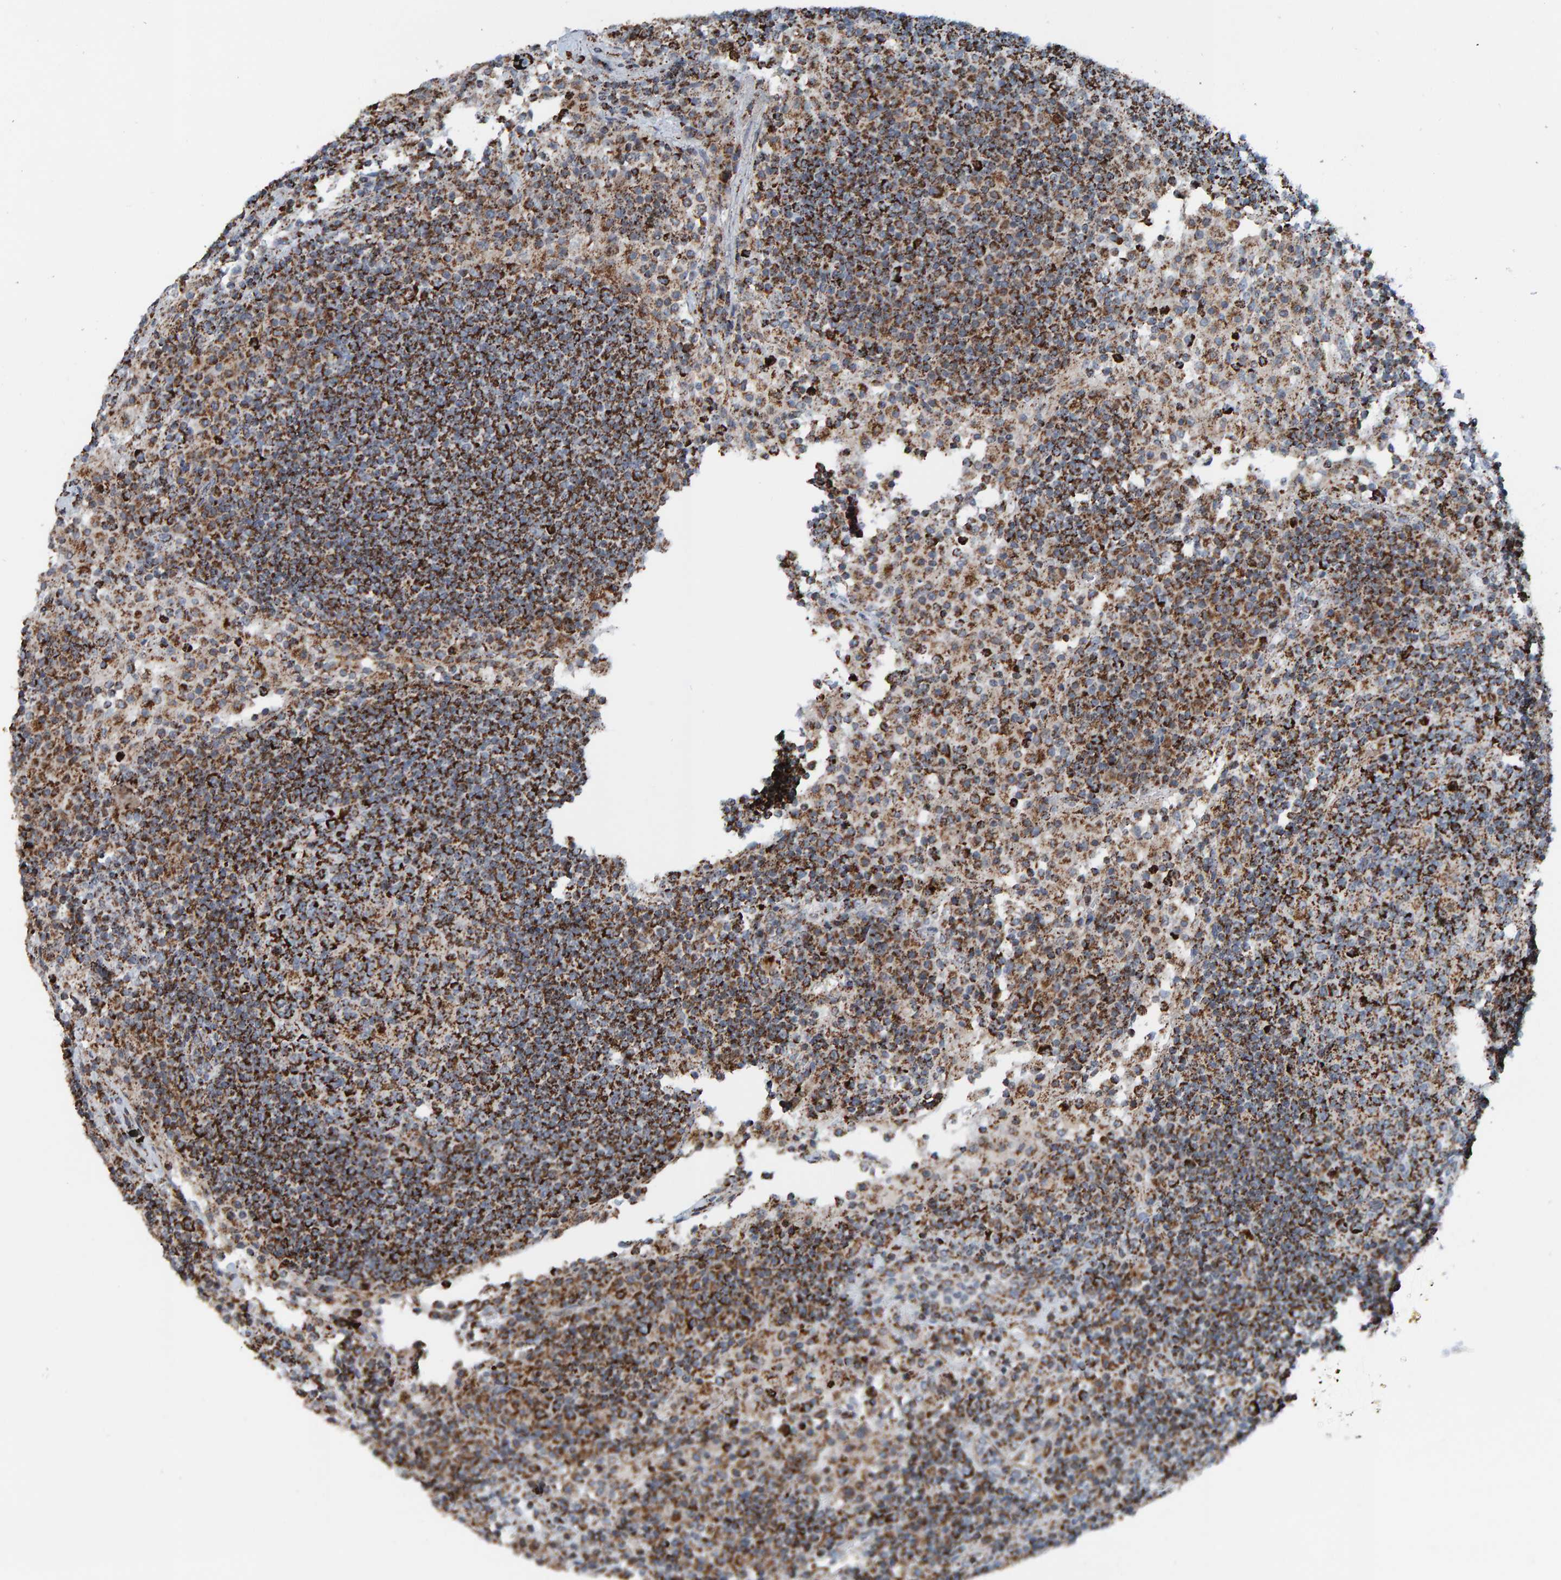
{"staining": {"intensity": "strong", "quantity": ">75%", "location": "cytoplasmic/membranous"}, "tissue": "lymph node", "cell_type": "Germinal center cells", "image_type": "normal", "snomed": [{"axis": "morphology", "description": "Normal tissue, NOS"}, {"axis": "topography", "description": "Lymph node"}], "caption": "This histopathology image demonstrates immunohistochemistry staining of benign human lymph node, with high strong cytoplasmic/membranous positivity in about >75% of germinal center cells.", "gene": "ZNF48", "patient": {"sex": "female", "age": 53}}